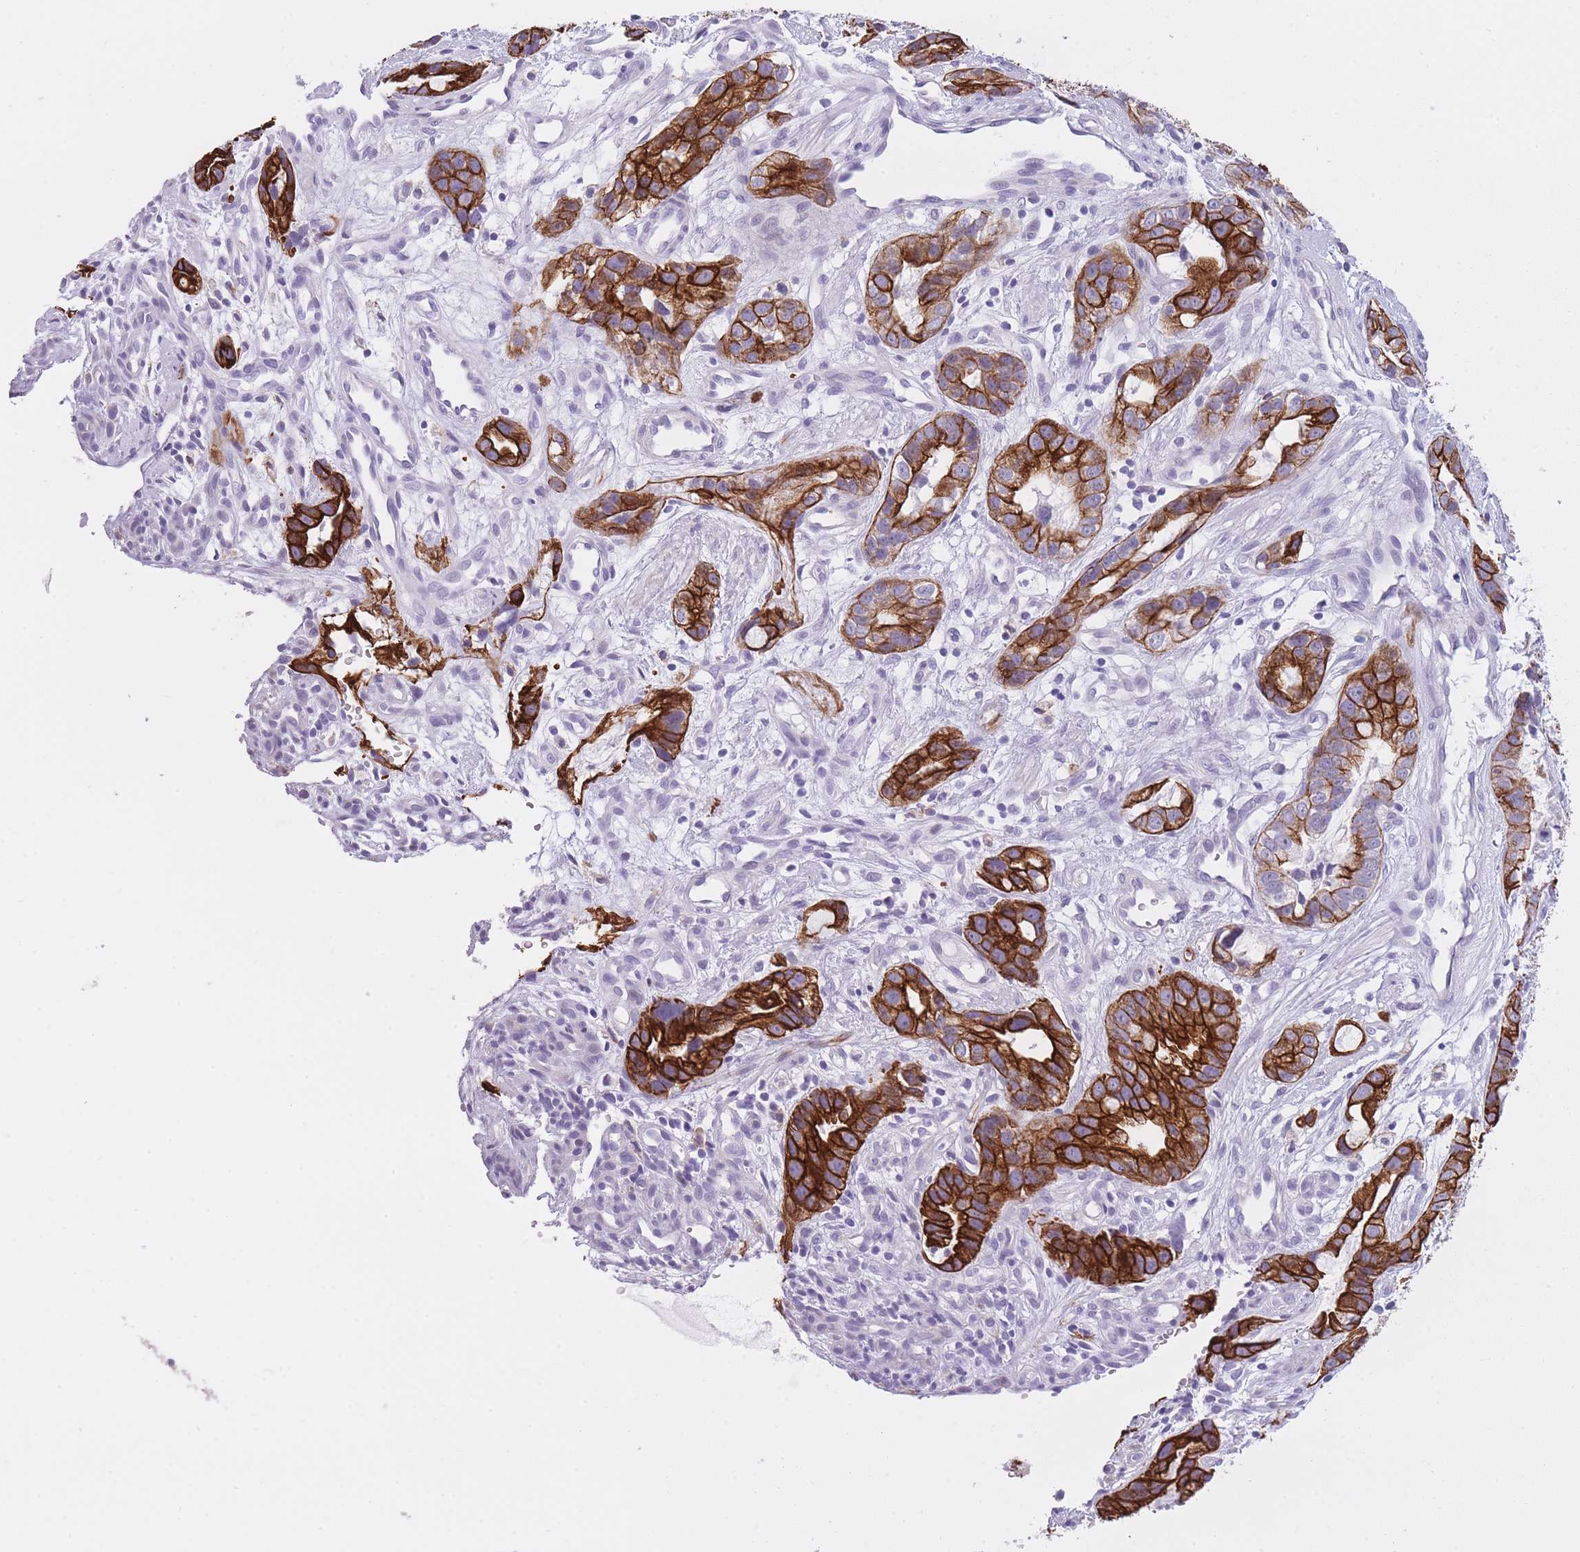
{"staining": {"intensity": "strong", "quantity": ">75%", "location": "cytoplasmic/membranous"}, "tissue": "stomach cancer", "cell_type": "Tumor cells", "image_type": "cancer", "snomed": [{"axis": "morphology", "description": "Adenocarcinoma, NOS"}, {"axis": "topography", "description": "Stomach"}], "caption": "Strong cytoplasmic/membranous staining is appreciated in about >75% of tumor cells in stomach adenocarcinoma. The staining is performed using DAB (3,3'-diaminobenzidine) brown chromogen to label protein expression. The nuclei are counter-stained blue using hematoxylin.", "gene": "RADX", "patient": {"sex": "male", "age": 55}}